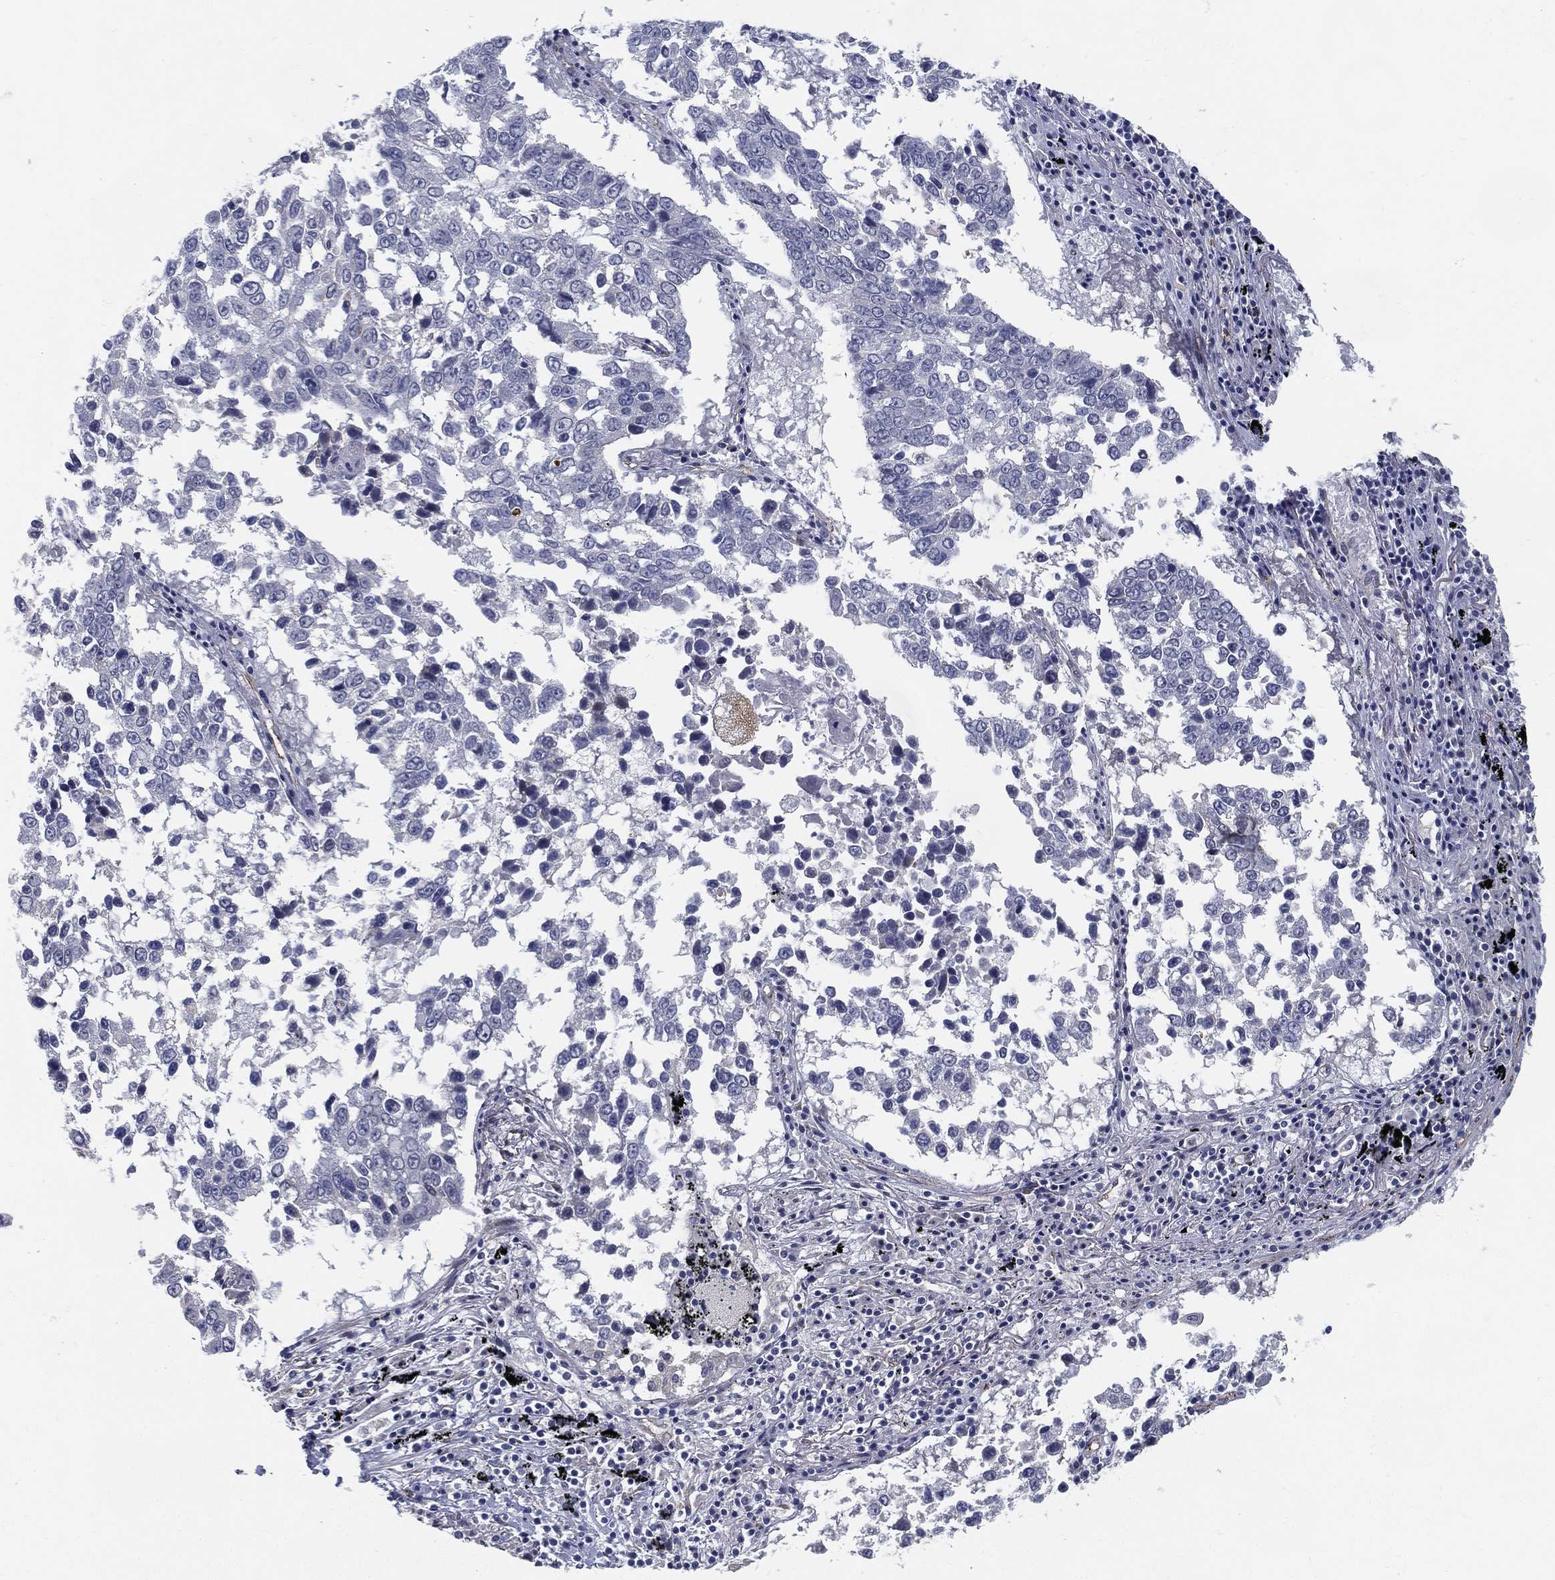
{"staining": {"intensity": "negative", "quantity": "none", "location": "none"}, "tissue": "lung cancer", "cell_type": "Tumor cells", "image_type": "cancer", "snomed": [{"axis": "morphology", "description": "Squamous cell carcinoma, NOS"}, {"axis": "topography", "description": "Lung"}], "caption": "IHC histopathology image of neoplastic tissue: human lung cancer stained with DAB exhibits no significant protein staining in tumor cells.", "gene": "LRRC56", "patient": {"sex": "male", "age": 82}}